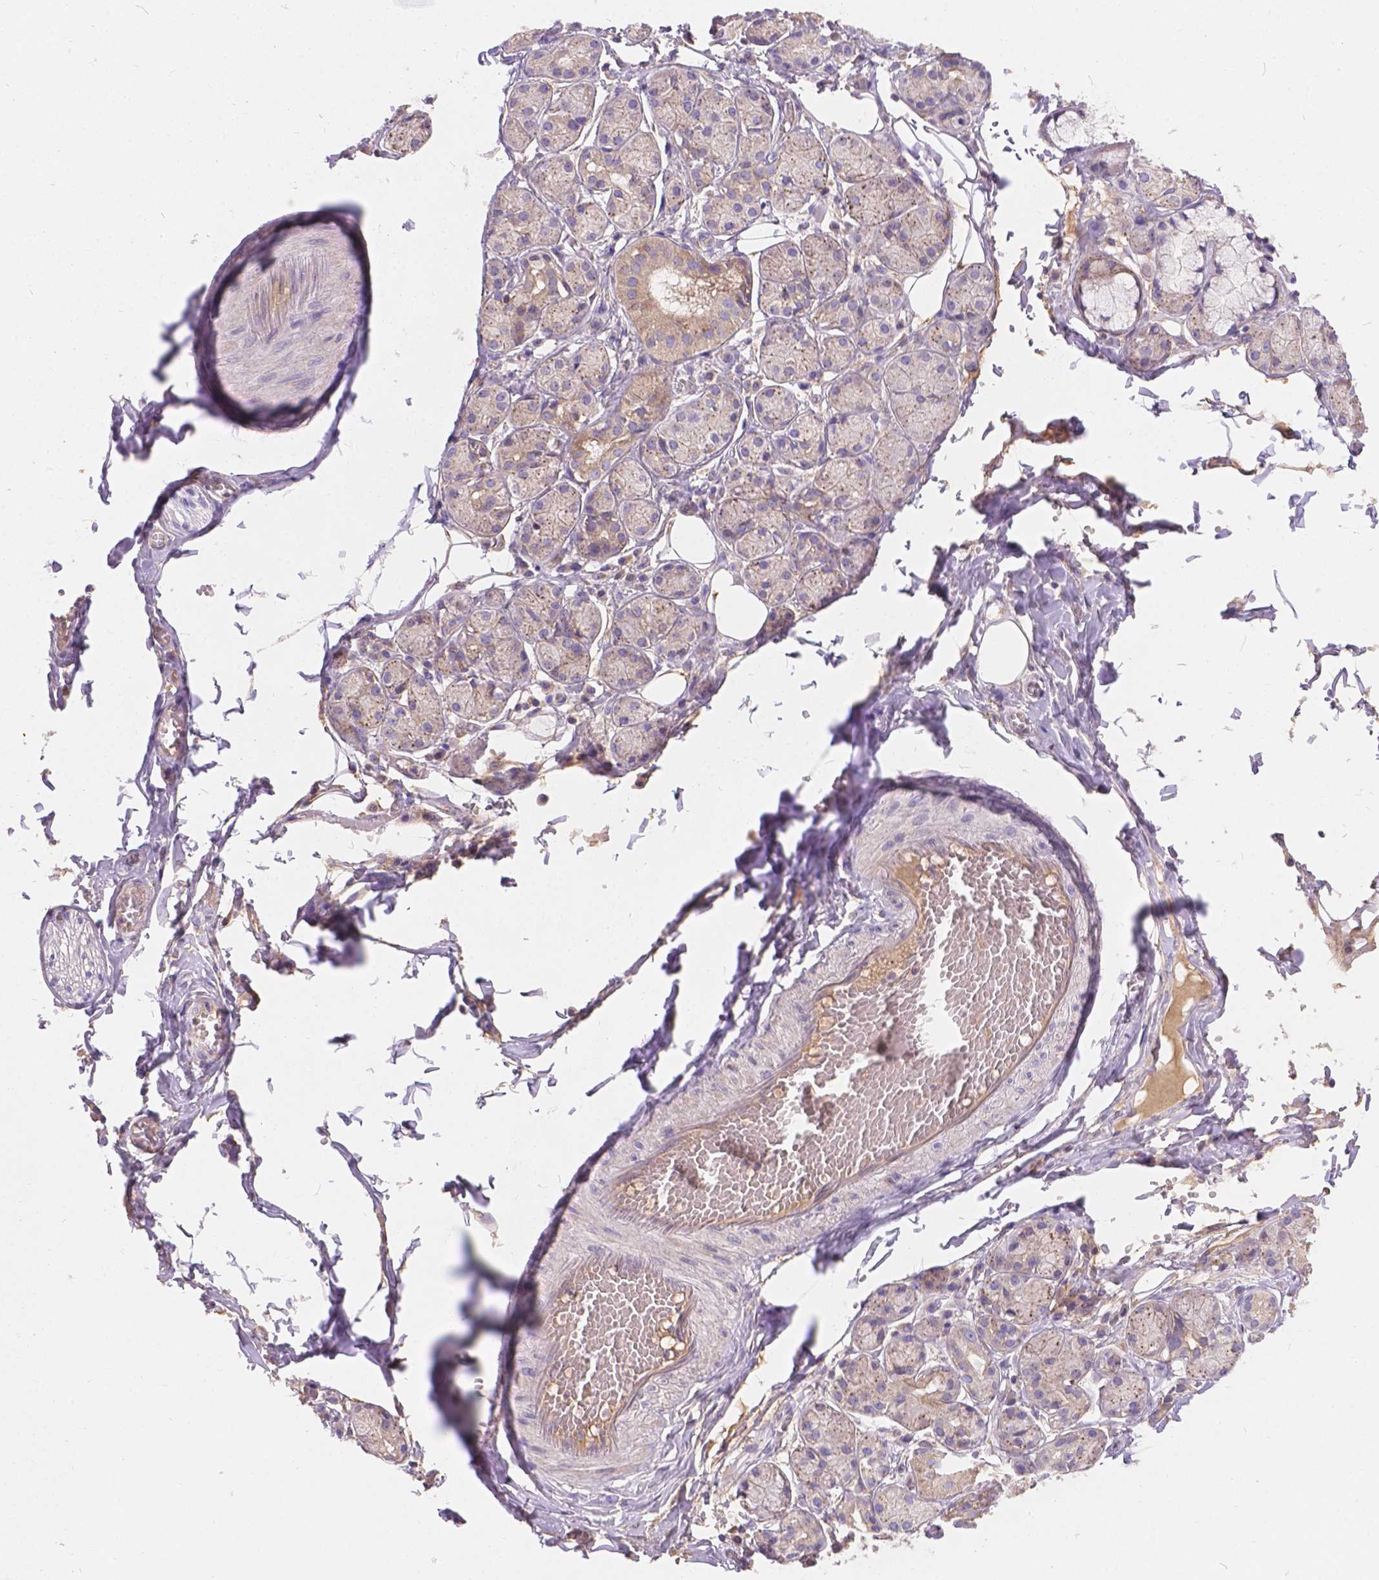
{"staining": {"intensity": "weak", "quantity": "25%-75%", "location": "cytoplasmic/membranous"}, "tissue": "salivary gland", "cell_type": "Glandular cells", "image_type": "normal", "snomed": [{"axis": "morphology", "description": "Normal tissue, NOS"}, {"axis": "topography", "description": "Salivary gland"}, {"axis": "topography", "description": "Peripheral nerve tissue"}], "caption": "Immunohistochemical staining of benign human salivary gland reveals low levels of weak cytoplasmic/membranous positivity in about 25%-75% of glandular cells.", "gene": "CDK10", "patient": {"sex": "male", "age": 71}}